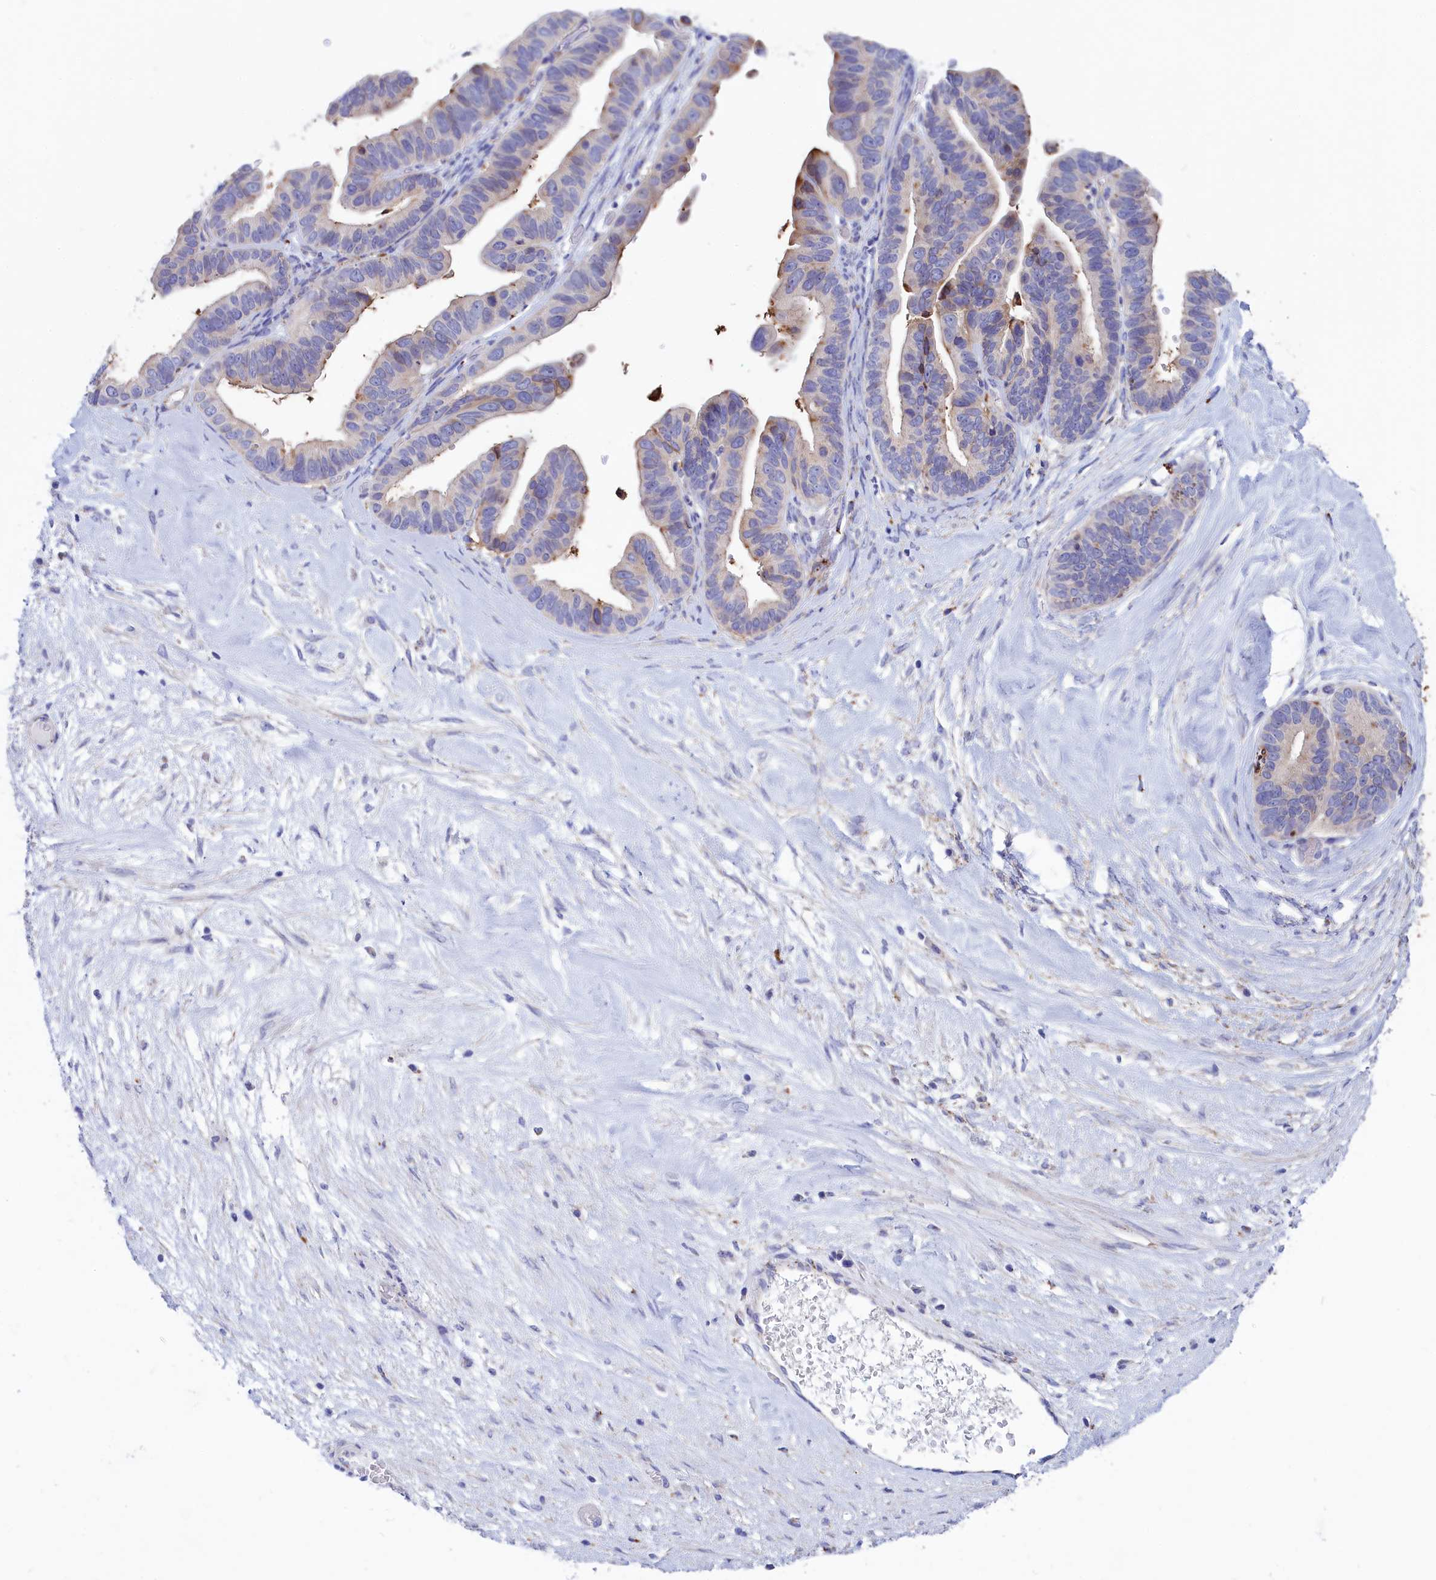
{"staining": {"intensity": "weak", "quantity": "<25%", "location": "cytoplasmic/membranous"}, "tissue": "ovarian cancer", "cell_type": "Tumor cells", "image_type": "cancer", "snomed": [{"axis": "morphology", "description": "Cystadenocarcinoma, serous, NOS"}, {"axis": "topography", "description": "Ovary"}], "caption": "This micrograph is of serous cystadenocarcinoma (ovarian) stained with immunohistochemistry (IHC) to label a protein in brown with the nuclei are counter-stained blue. There is no staining in tumor cells.", "gene": "WDR6", "patient": {"sex": "female", "age": 56}}